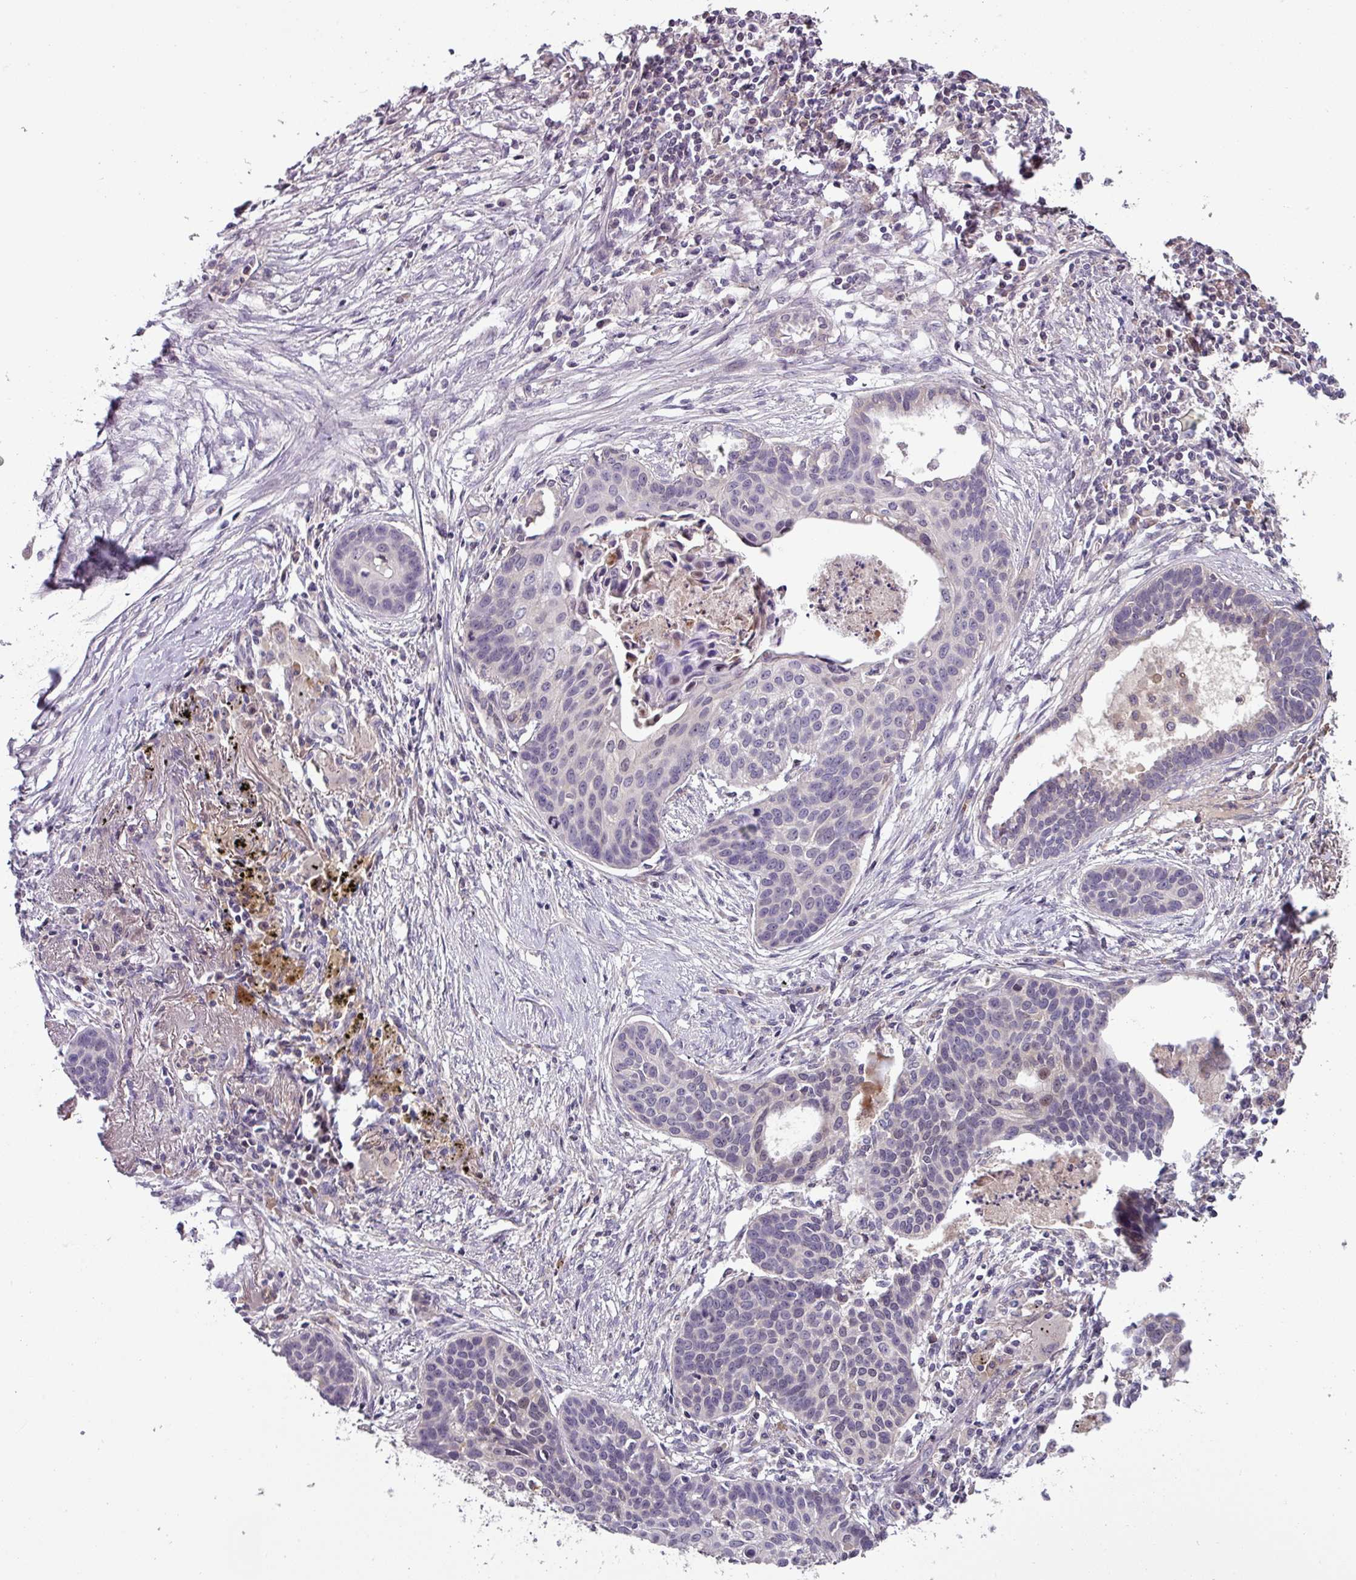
{"staining": {"intensity": "negative", "quantity": "none", "location": "none"}, "tissue": "lung cancer", "cell_type": "Tumor cells", "image_type": "cancer", "snomed": [{"axis": "morphology", "description": "Squamous cell carcinoma, NOS"}, {"axis": "topography", "description": "Lung"}], "caption": "An IHC micrograph of lung squamous cell carcinoma is shown. There is no staining in tumor cells of lung squamous cell carcinoma. The staining was performed using DAB to visualize the protein expression in brown, while the nuclei were stained in blue with hematoxylin (Magnification: 20x).", "gene": "SLC5A10", "patient": {"sex": "male", "age": 71}}